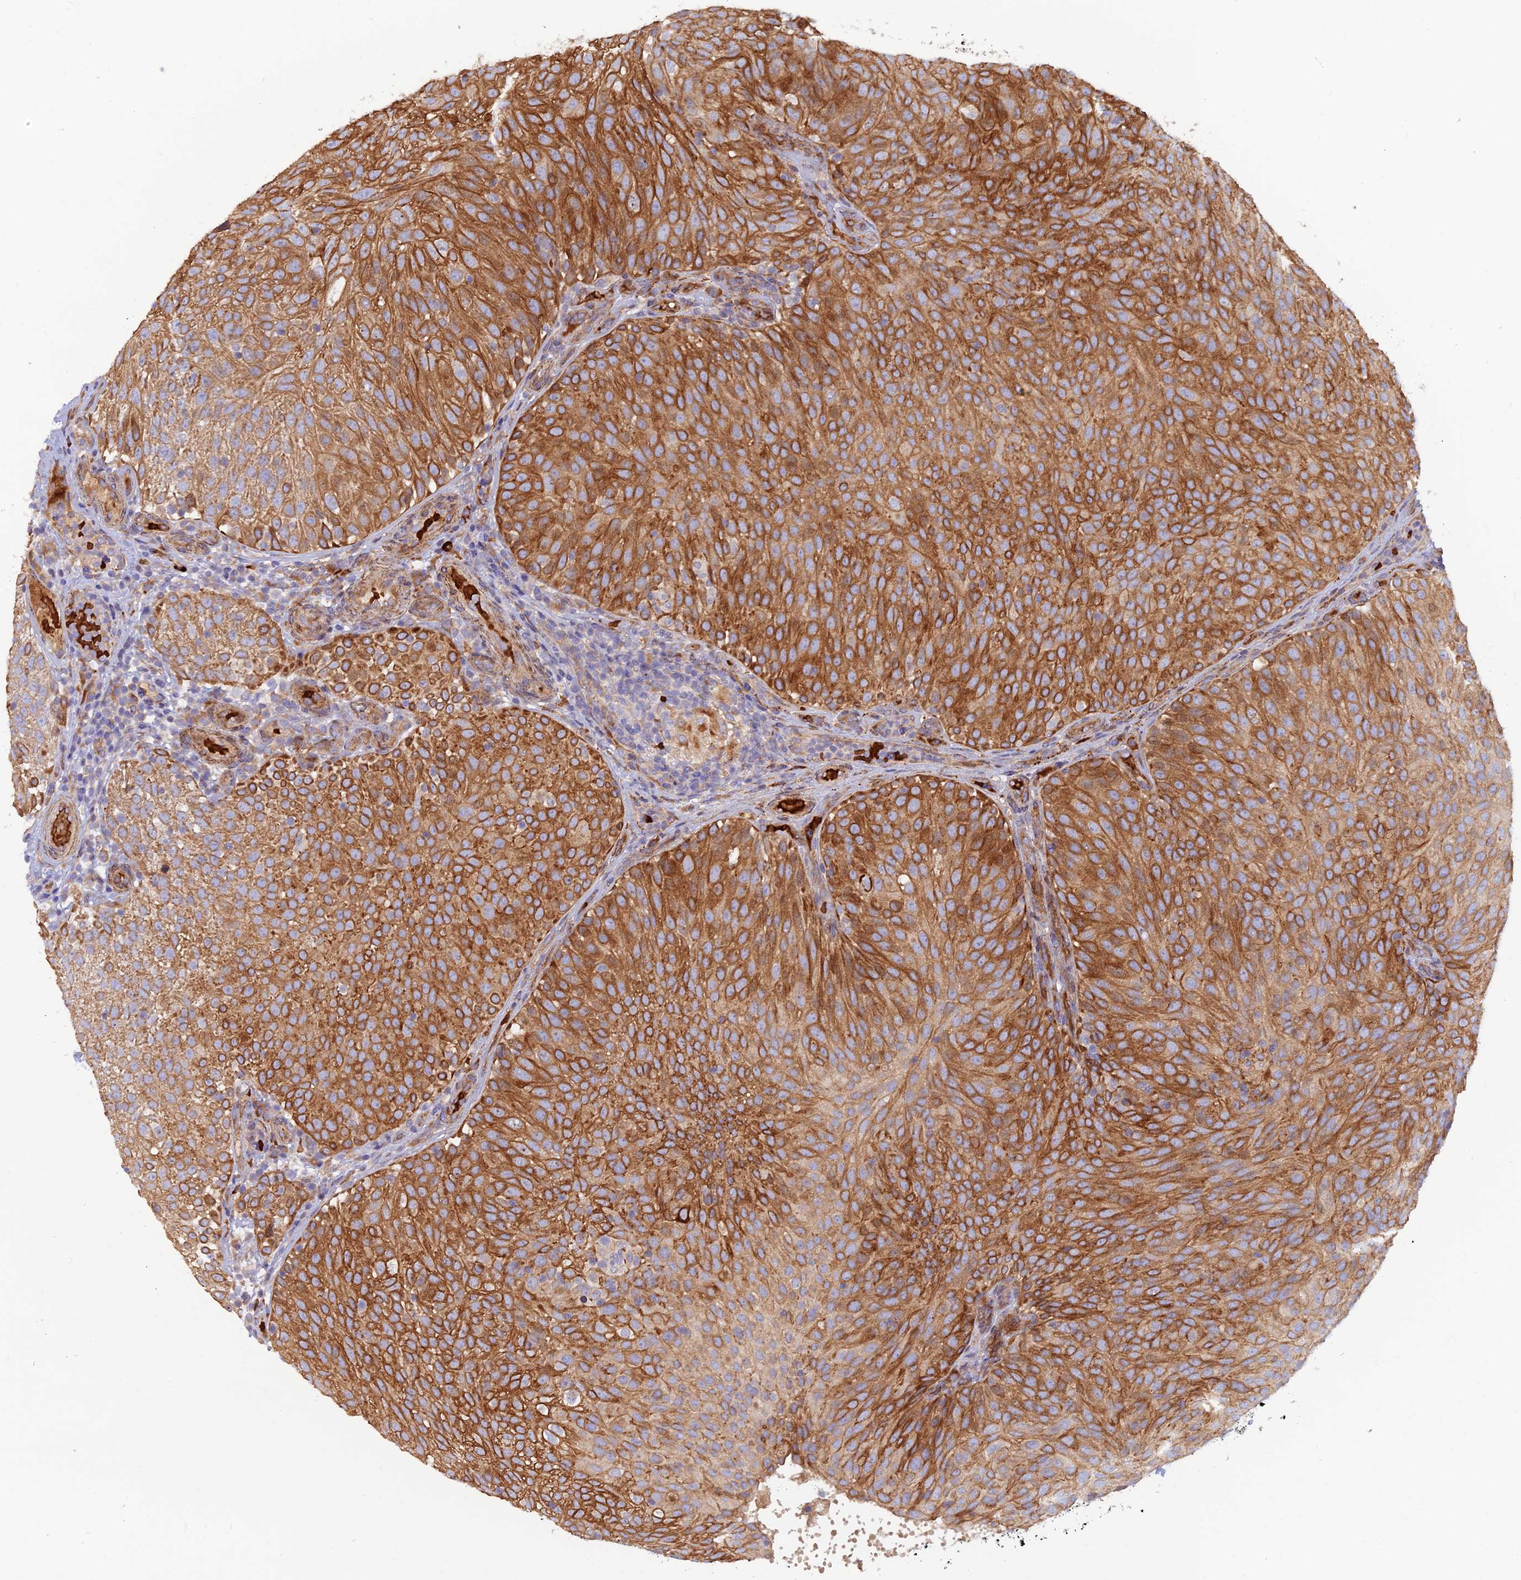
{"staining": {"intensity": "strong", "quantity": ">75%", "location": "cytoplasmic/membranous"}, "tissue": "urothelial cancer", "cell_type": "Tumor cells", "image_type": "cancer", "snomed": [{"axis": "morphology", "description": "Urothelial carcinoma, Low grade"}, {"axis": "topography", "description": "Urinary bladder"}], "caption": "Human urothelial carcinoma (low-grade) stained with a protein marker reveals strong staining in tumor cells.", "gene": "GMCL1", "patient": {"sex": "male", "age": 78}}